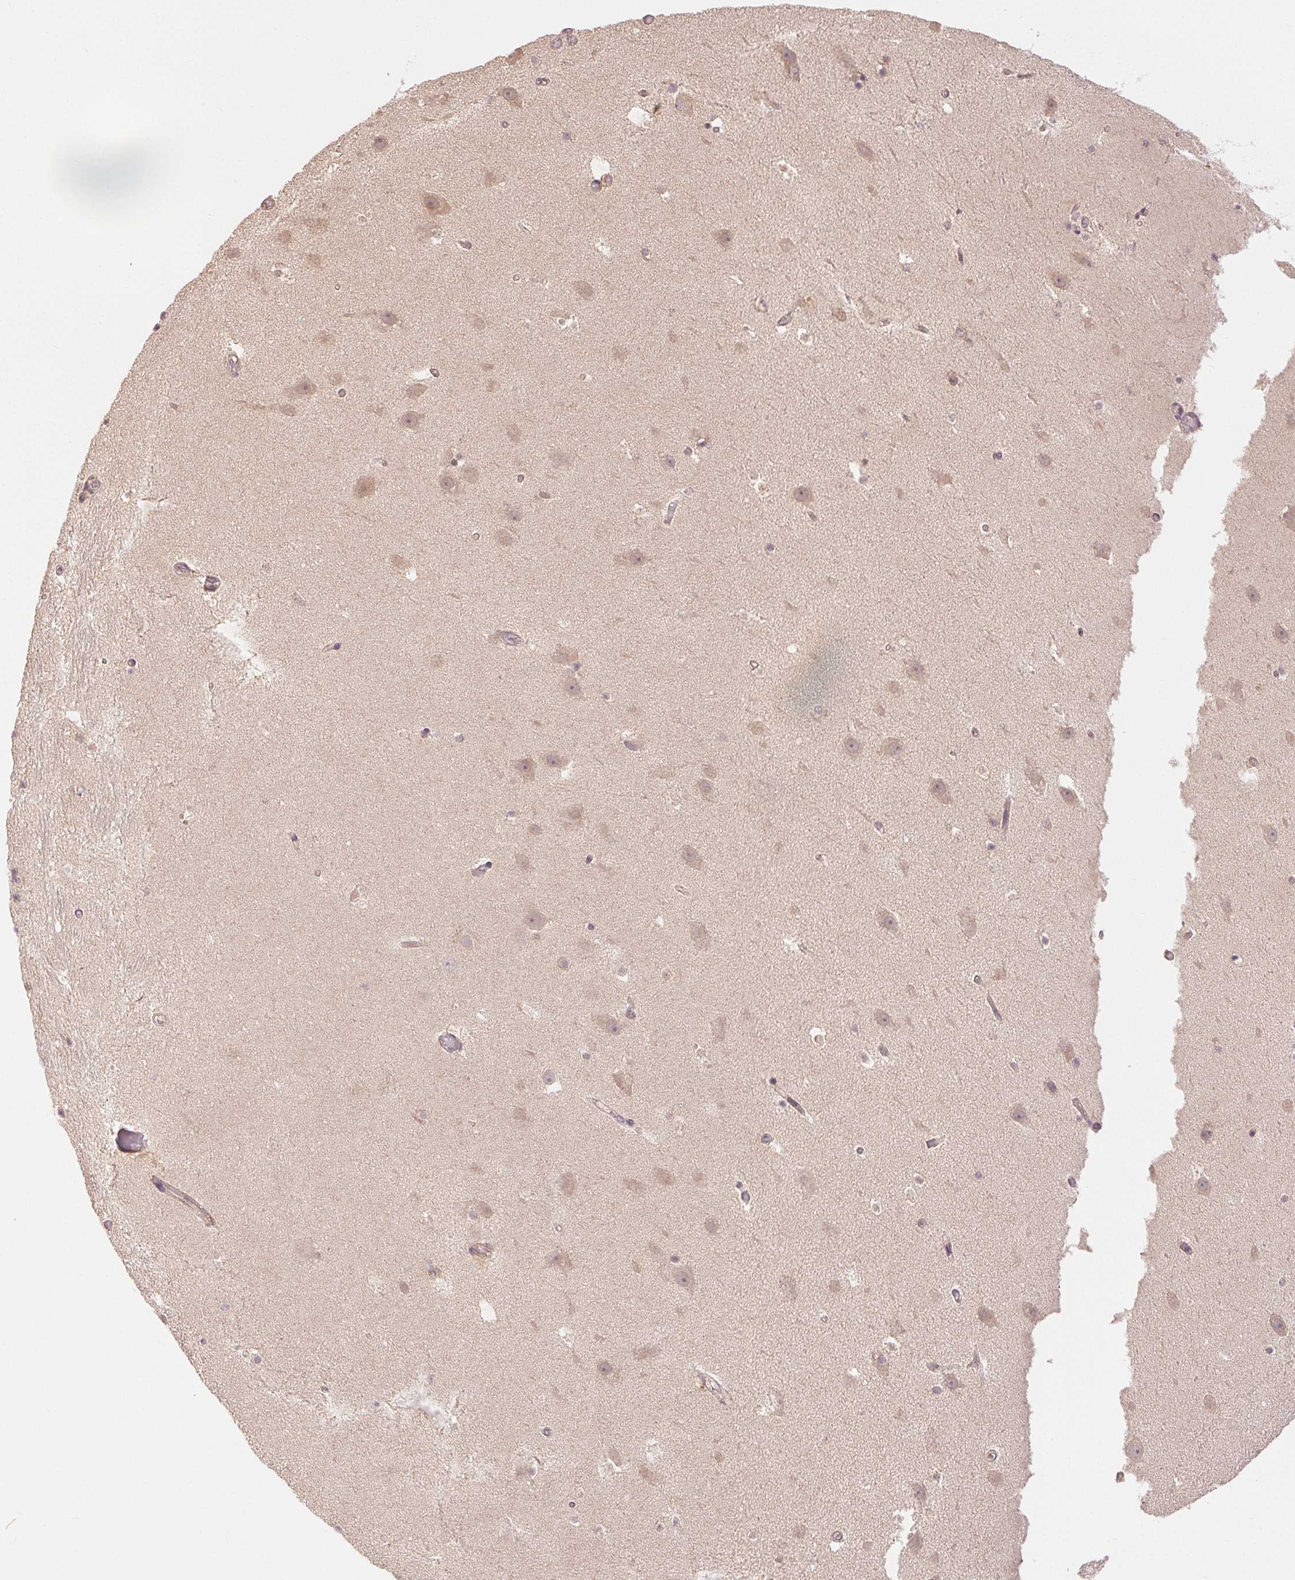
{"staining": {"intensity": "weak", "quantity": "<25%", "location": "cytoplasmic/membranous"}, "tissue": "hippocampus", "cell_type": "Glial cells", "image_type": "normal", "snomed": [{"axis": "morphology", "description": "Normal tissue, NOS"}, {"axis": "topography", "description": "Hippocampus"}], "caption": "This is a micrograph of IHC staining of normal hippocampus, which shows no staining in glial cells.", "gene": "MAPKAPK2", "patient": {"sex": "male", "age": 26}}